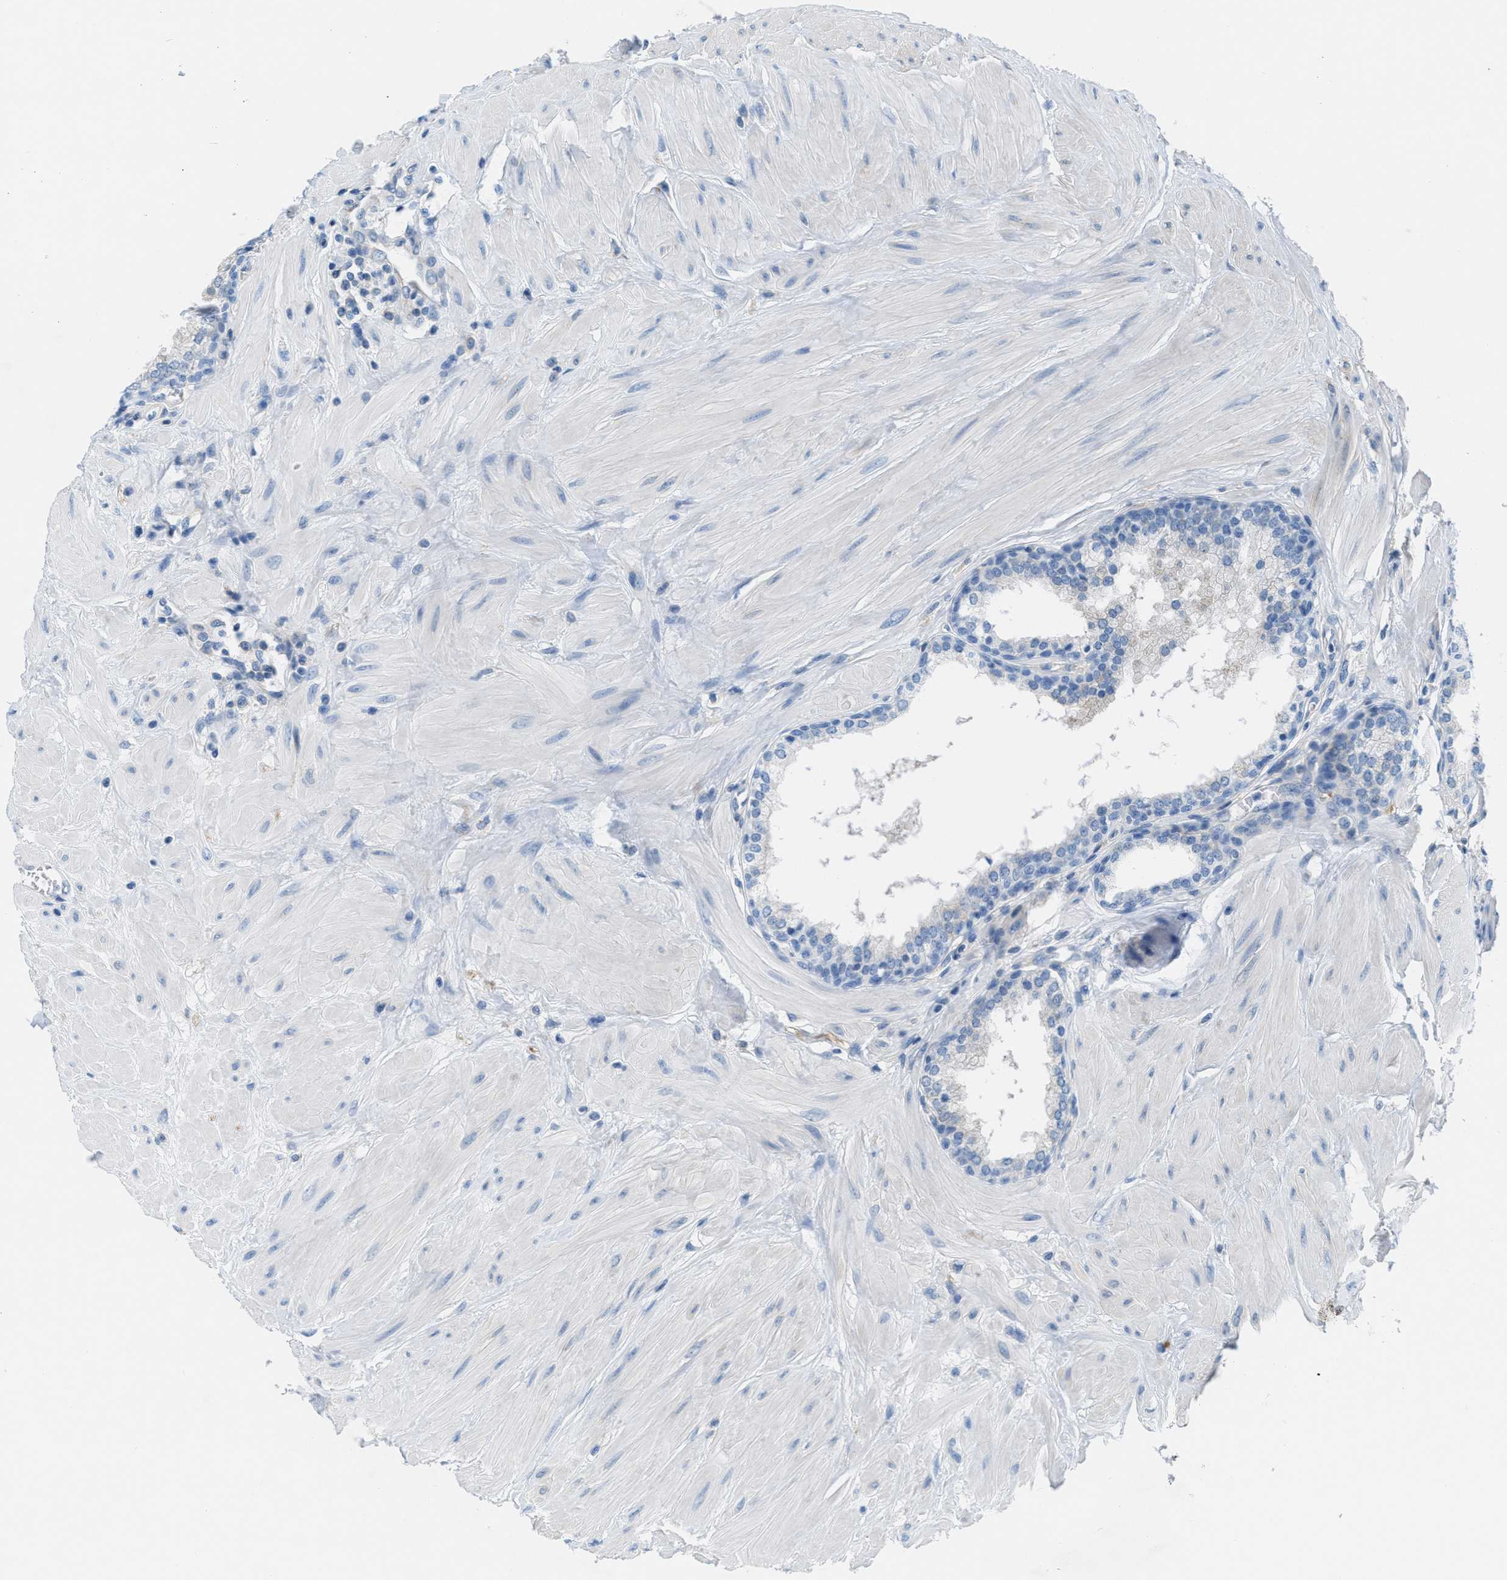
{"staining": {"intensity": "negative", "quantity": "none", "location": "none"}, "tissue": "prostate", "cell_type": "Glandular cells", "image_type": "normal", "snomed": [{"axis": "morphology", "description": "Normal tissue, NOS"}, {"axis": "topography", "description": "Prostate"}], "caption": "The micrograph demonstrates no significant staining in glandular cells of prostate.", "gene": "MAPRE2", "patient": {"sex": "male", "age": 51}}